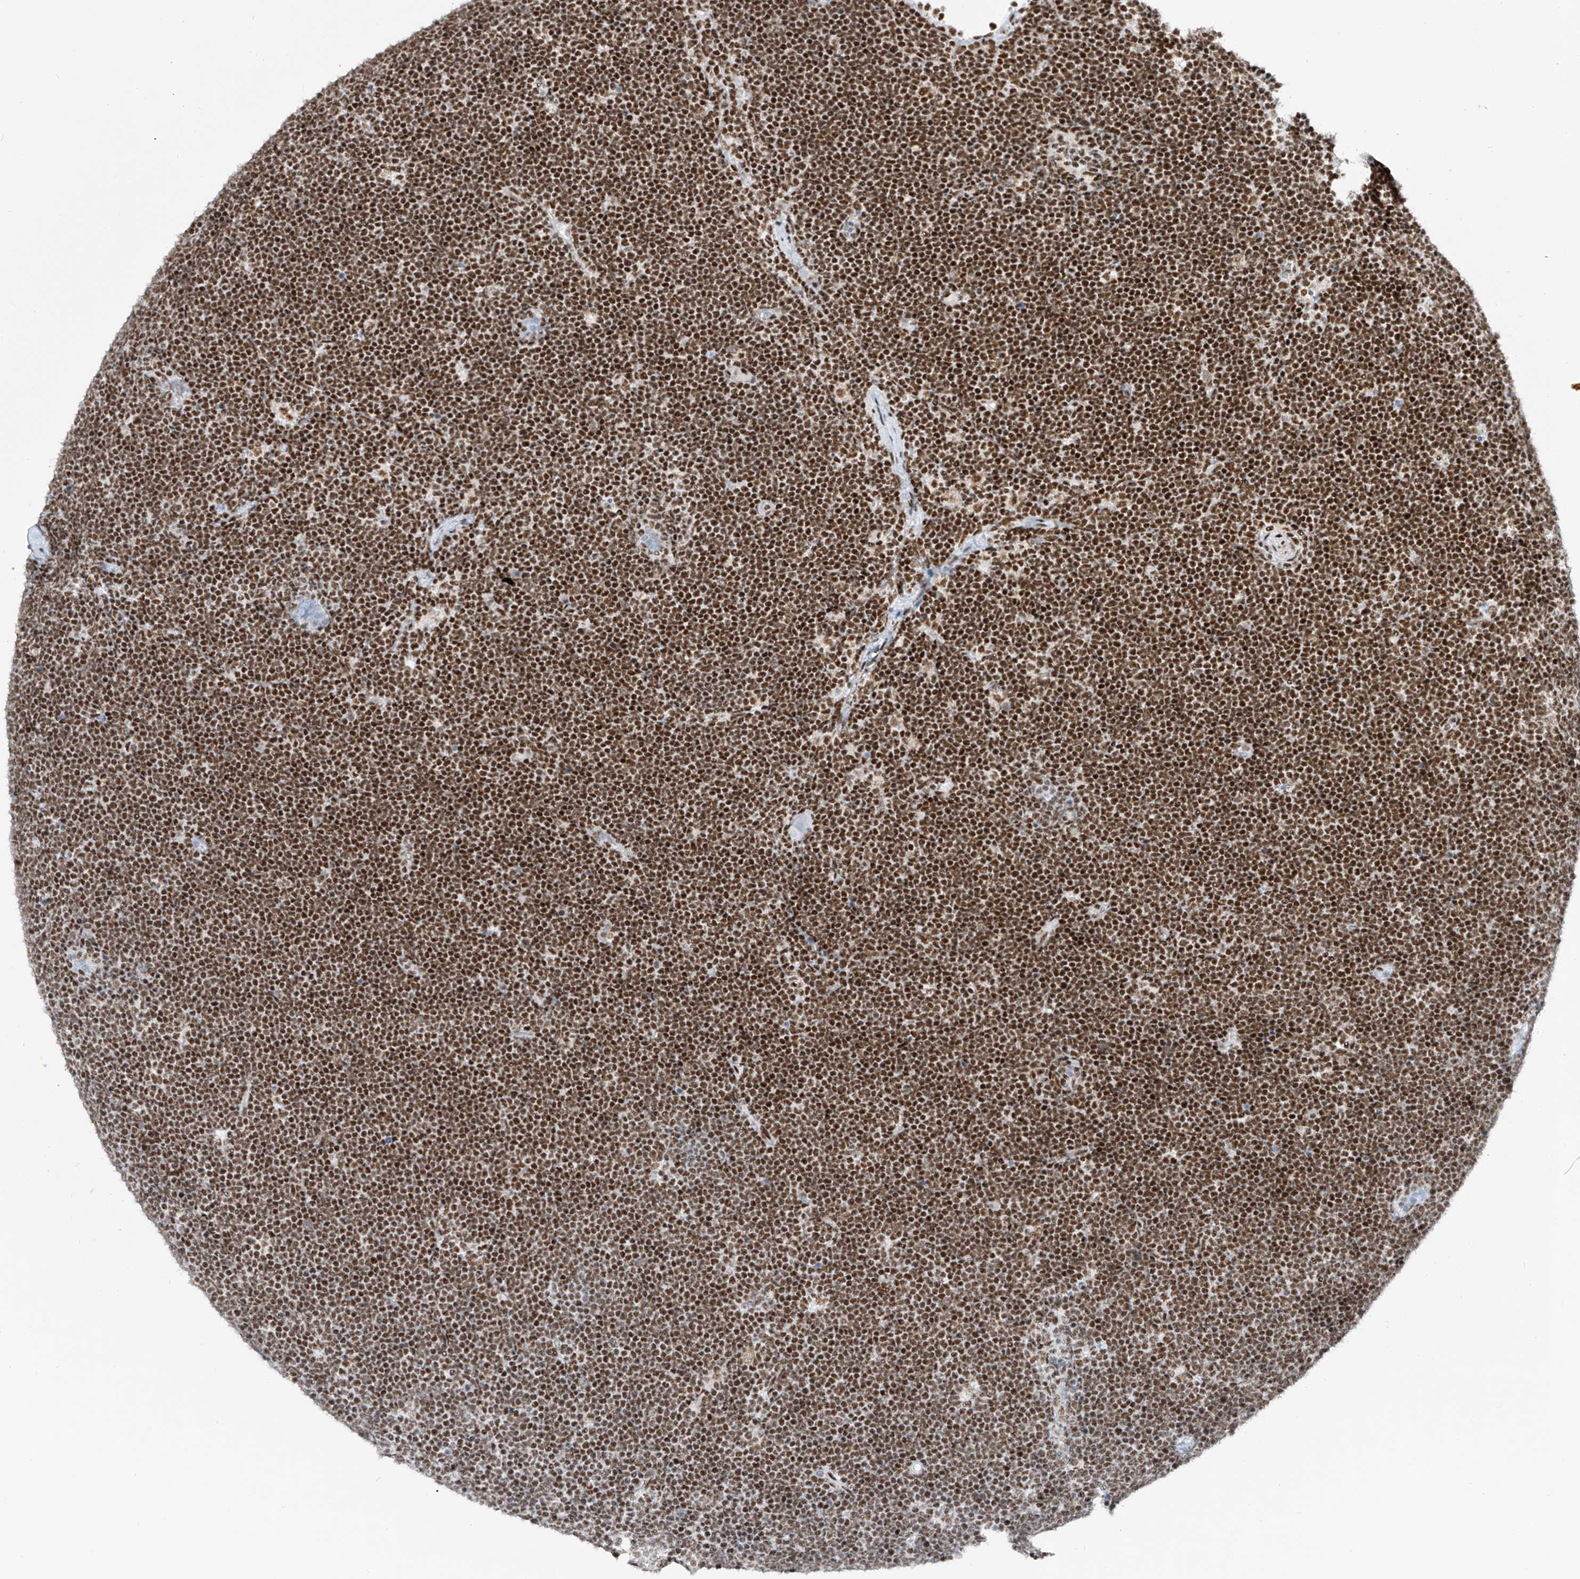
{"staining": {"intensity": "strong", "quantity": ">75%", "location": "nuclear"}, "tissue": "lymphoma", "cell_type": "Tumor cells", "image_type": "cancer", "snomed": [{"axis": "morphology", "description": "Malignant lymphoma, non-Hodgkin's type, High grade"}, {"axis": "topography", "description": "Lymph node"}], "caption": "High-power microscopy captured an immunohistochemistry (IHC) image of lymphoma, revealing strong nuclear positivity in about >75% of tumor cells. (DAB IHC with brightfield microscopy, high magnification).", "gene": "TAF4", "patient": {"sex": "male", "age": 13}}